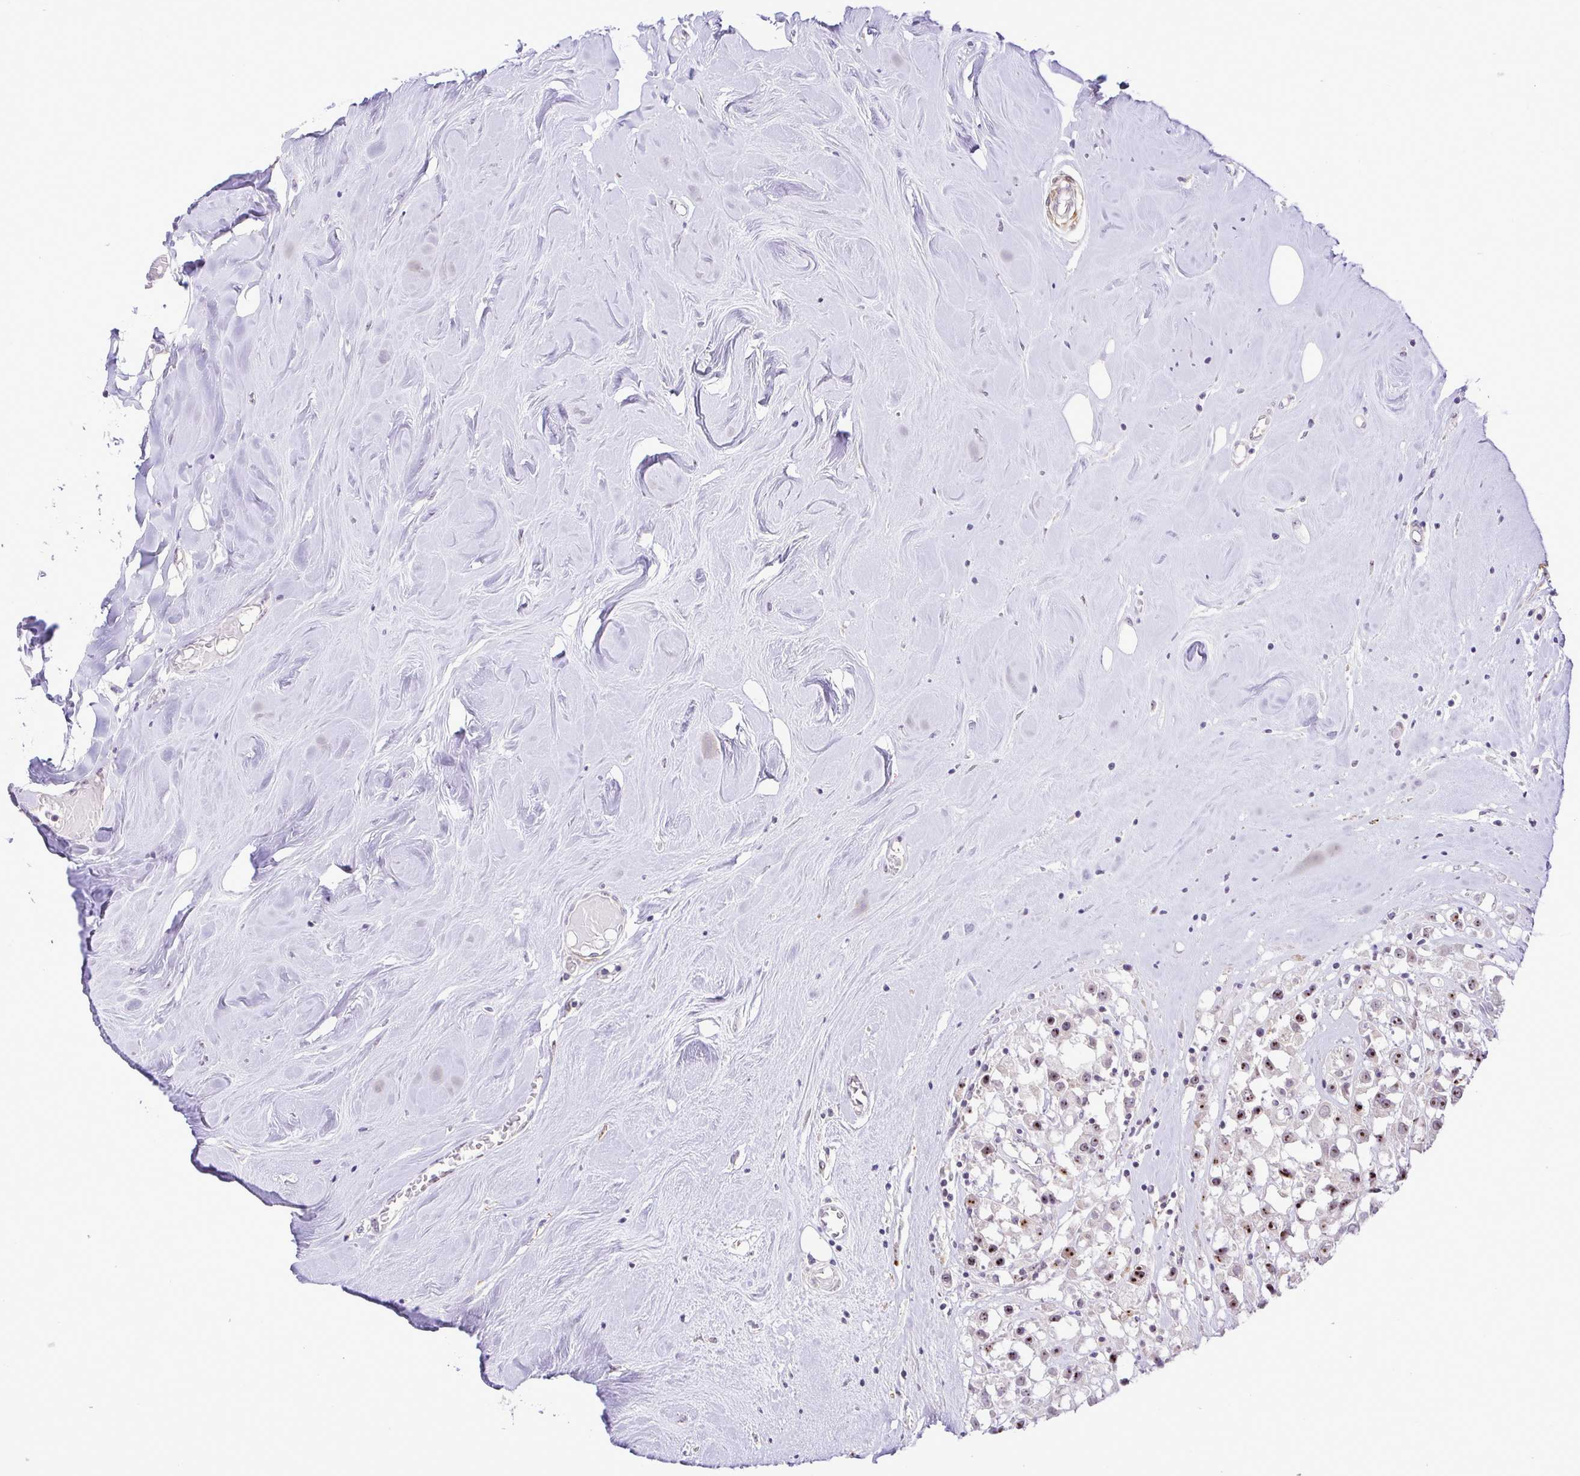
{"staining": {"intensity": "moderate", "quantity": ">75%", "location": "nuclear"}, "tissue": "breast cancer", "cell_type": "Tumor cells", "image_type": "cancer", "snomed": [{"axis": "morphology", "description": "Duct carcinoma"}, {"axis": "topography", "description": "Breast"}], "caption": "The micrograph displays immunohistochemical staining of invasive ductal carcinoma (breast). There is moderate nuclear expression is seen in about >75% of tumor cells. (DAB (3,3'-diaminobenzidine) = brown stain, brightfield microscopy at high magnification).", "gene": "RSL24D1", "patient": {"sex": "female", "age": 61}}